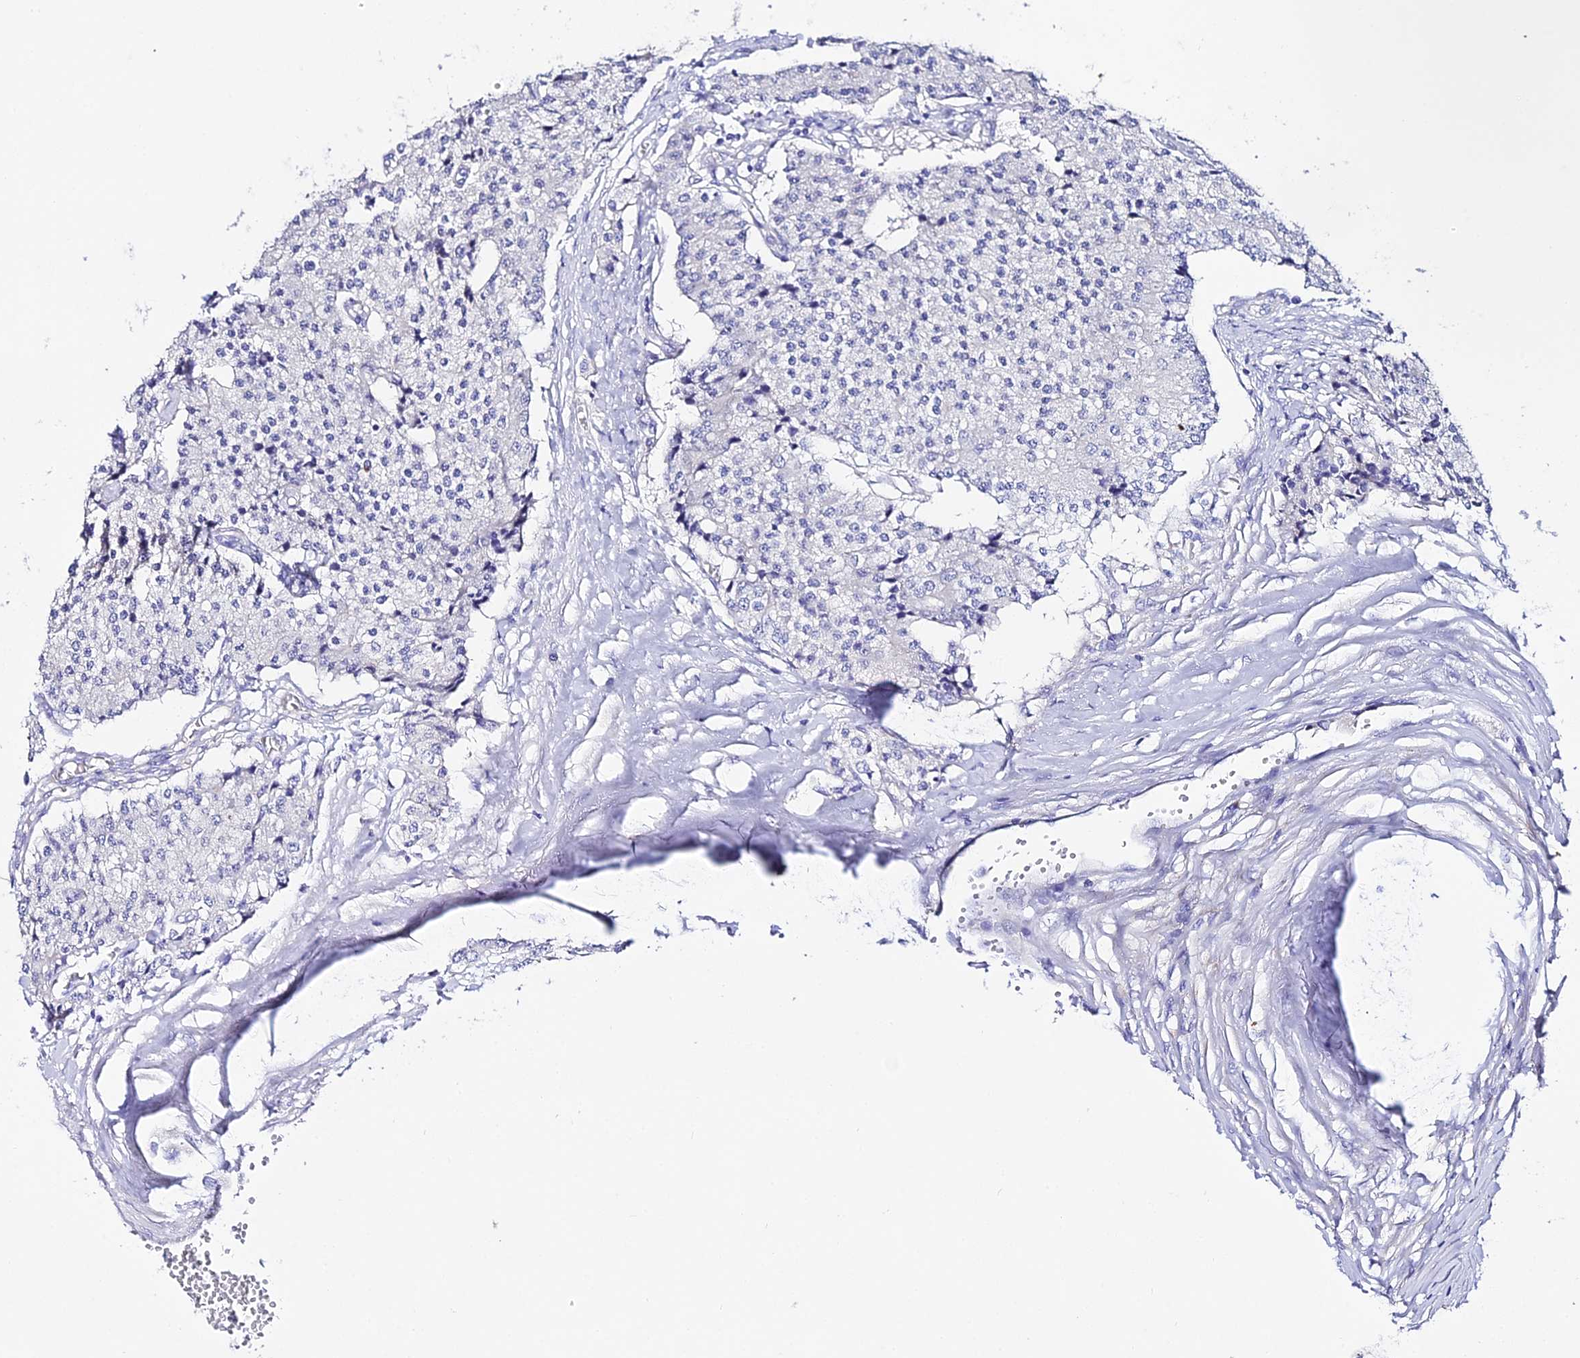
{"staining": {"intensity": "negative", "quantity": "none", "location": "none"}, "tissue": "carcinoid", "cell_type": "Tumor cells", "image_type": "cancer", "snomed": [{"axis": "morphology", "description": "Carcinoid, malignant, NOS"}, {"axis": "topography", "description": "Colon"}], "caption": "High power microscopy micrograph of an immunohistochemistry micrograph of carcinoid, revealing no significant positivity in tumor cells.", "gene": "TMEM117", "patient": {"sex": "female", "age": 52}}